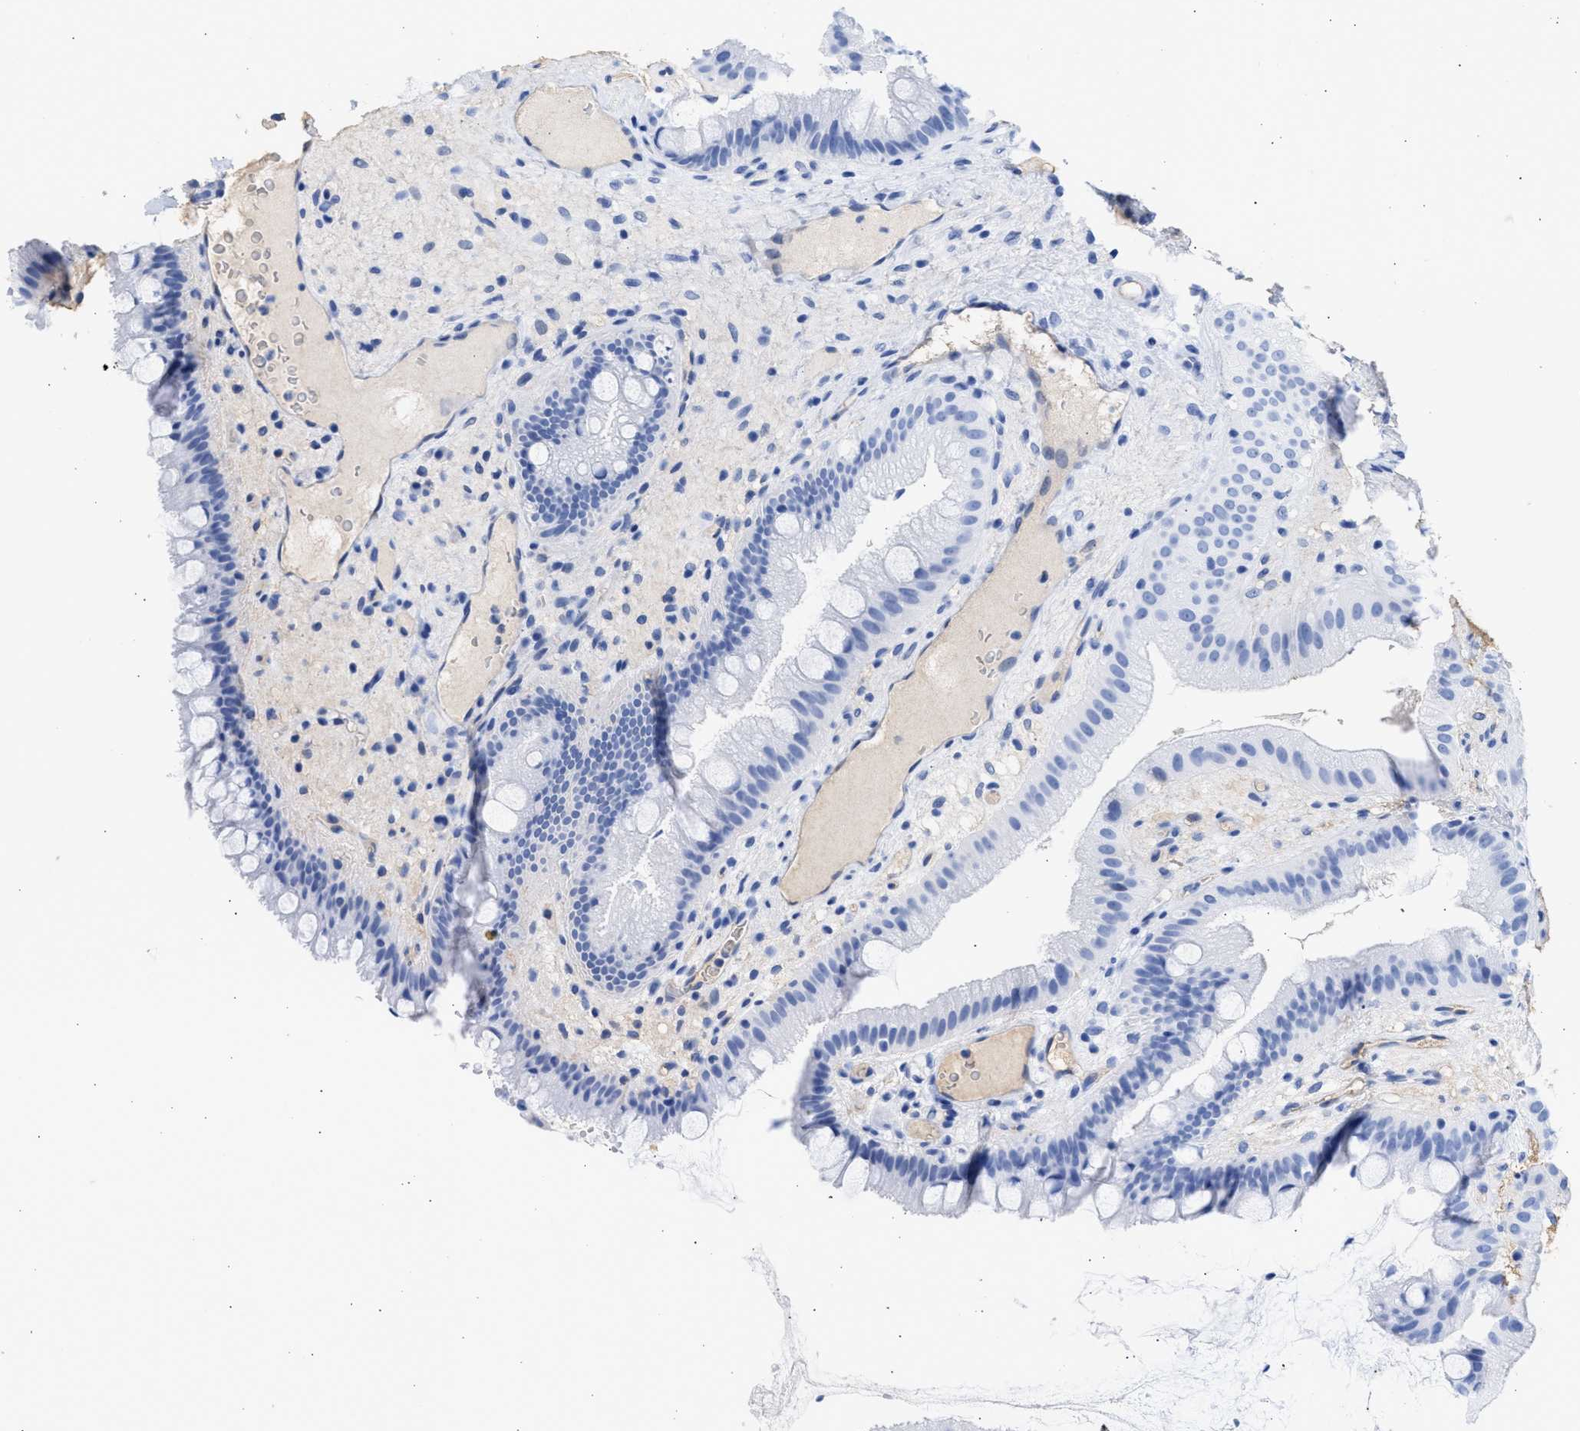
{"staining": {"intensity": "negative", "quantity": "none", "location": "none"}, "tissue": "gallbladder", "cell_type": "Glandular cells", "image_type": "normal", "snomed": [{"axis": "morphology", "description": "Normal tissue, NOS"}, {"axis": "topography", "description": "Gallbladder"}], "caption": "Immunohistochemical staining of unremarkable gallbladder exhibits no significant positivity in glandular cells.", "gene": "RSPH1", "patient": {"sex": "male", "age": 49}}